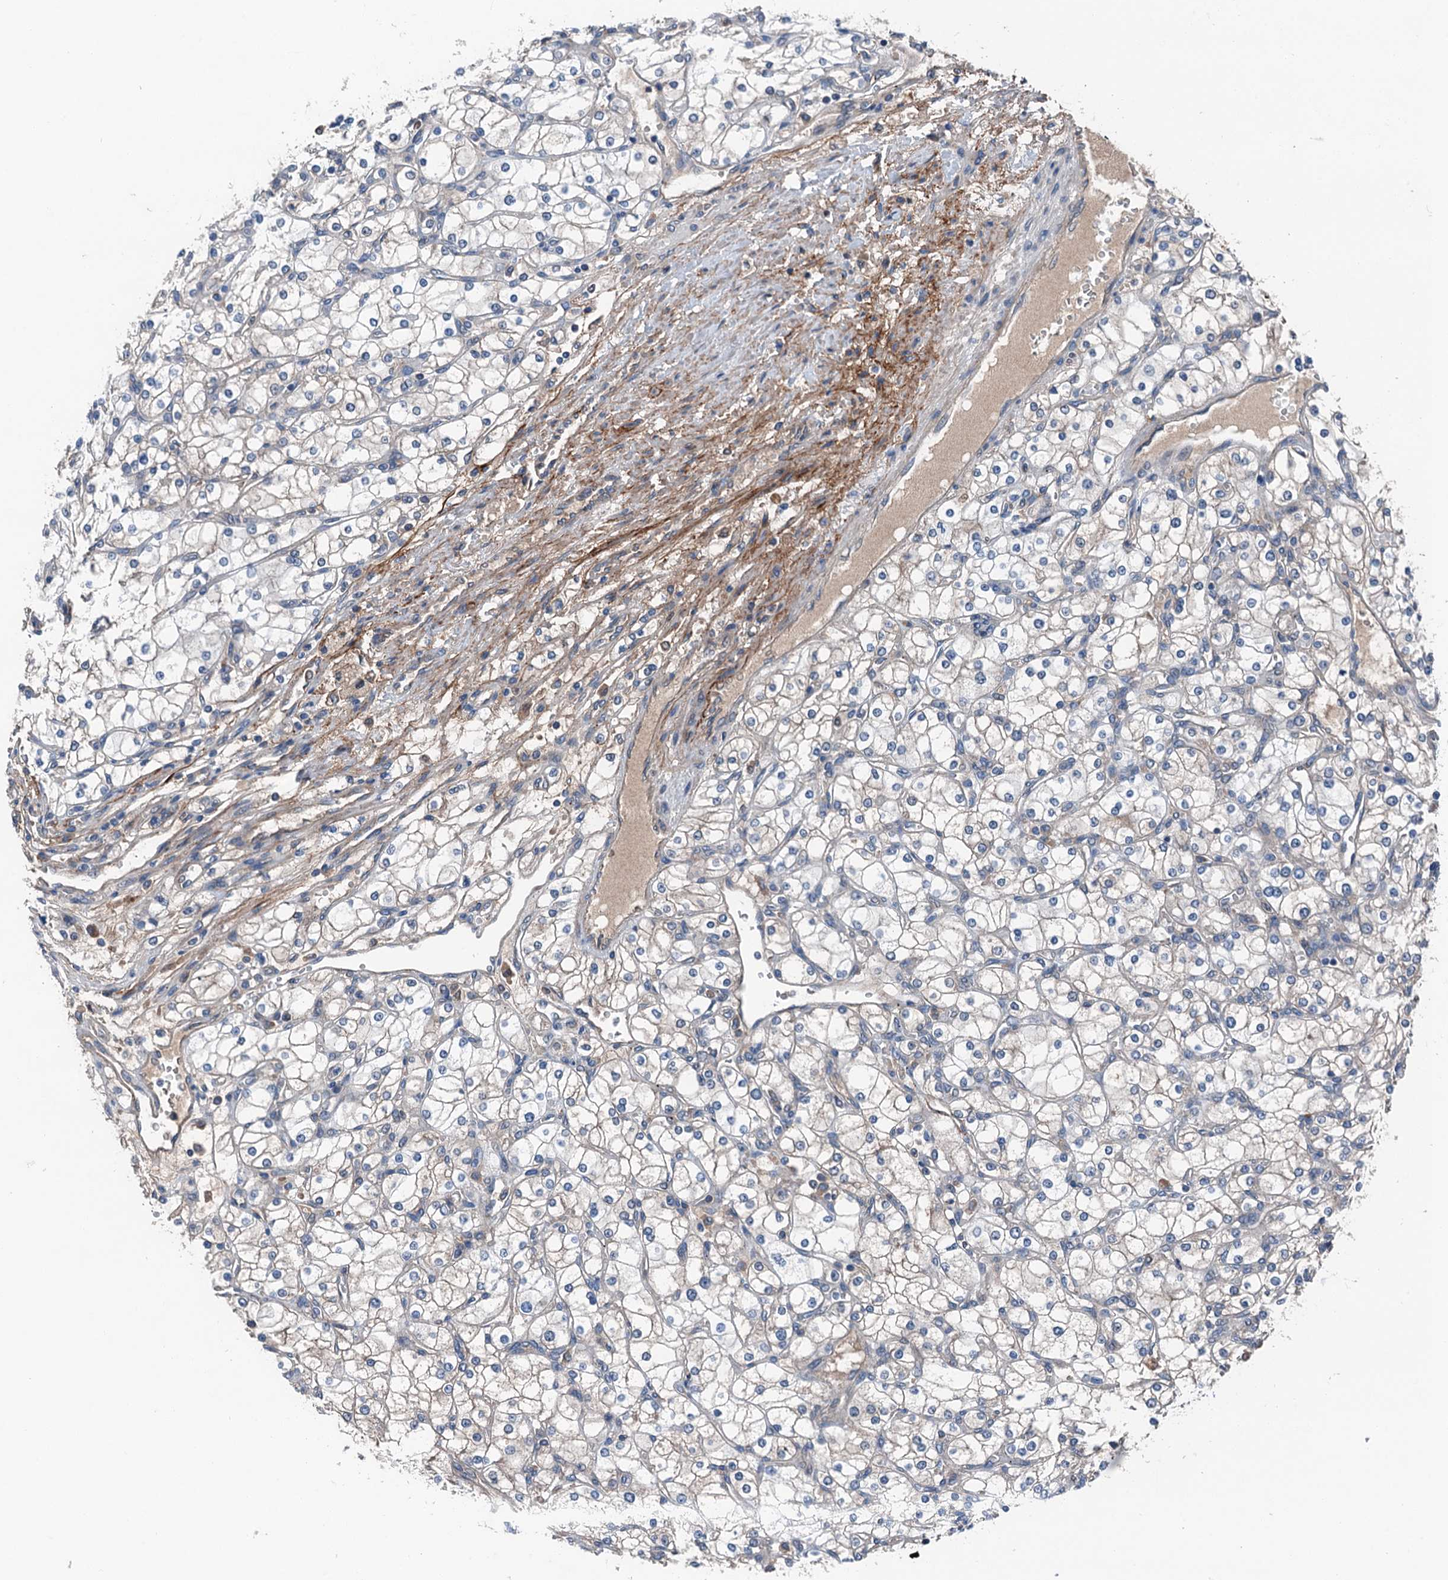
{"staining": {"intensity": "negative", "quantity": "none", "location": "none"}, "tissue": "renal cancer", "cell_type": "Tumor cells", "image_type": "cancer", "snomed": [{"axis": "morphology", "description": "Adenocarcinoma, NOS"}, {"axis": "topography", "description": "Kidney"}], "caption": "This is an immunohistochemistry image of human adenocarcinoma (renal). There is no expression in tumor cells.", "gene": "SLC2A10", "patient": {"sex": "male", "age": 80}}